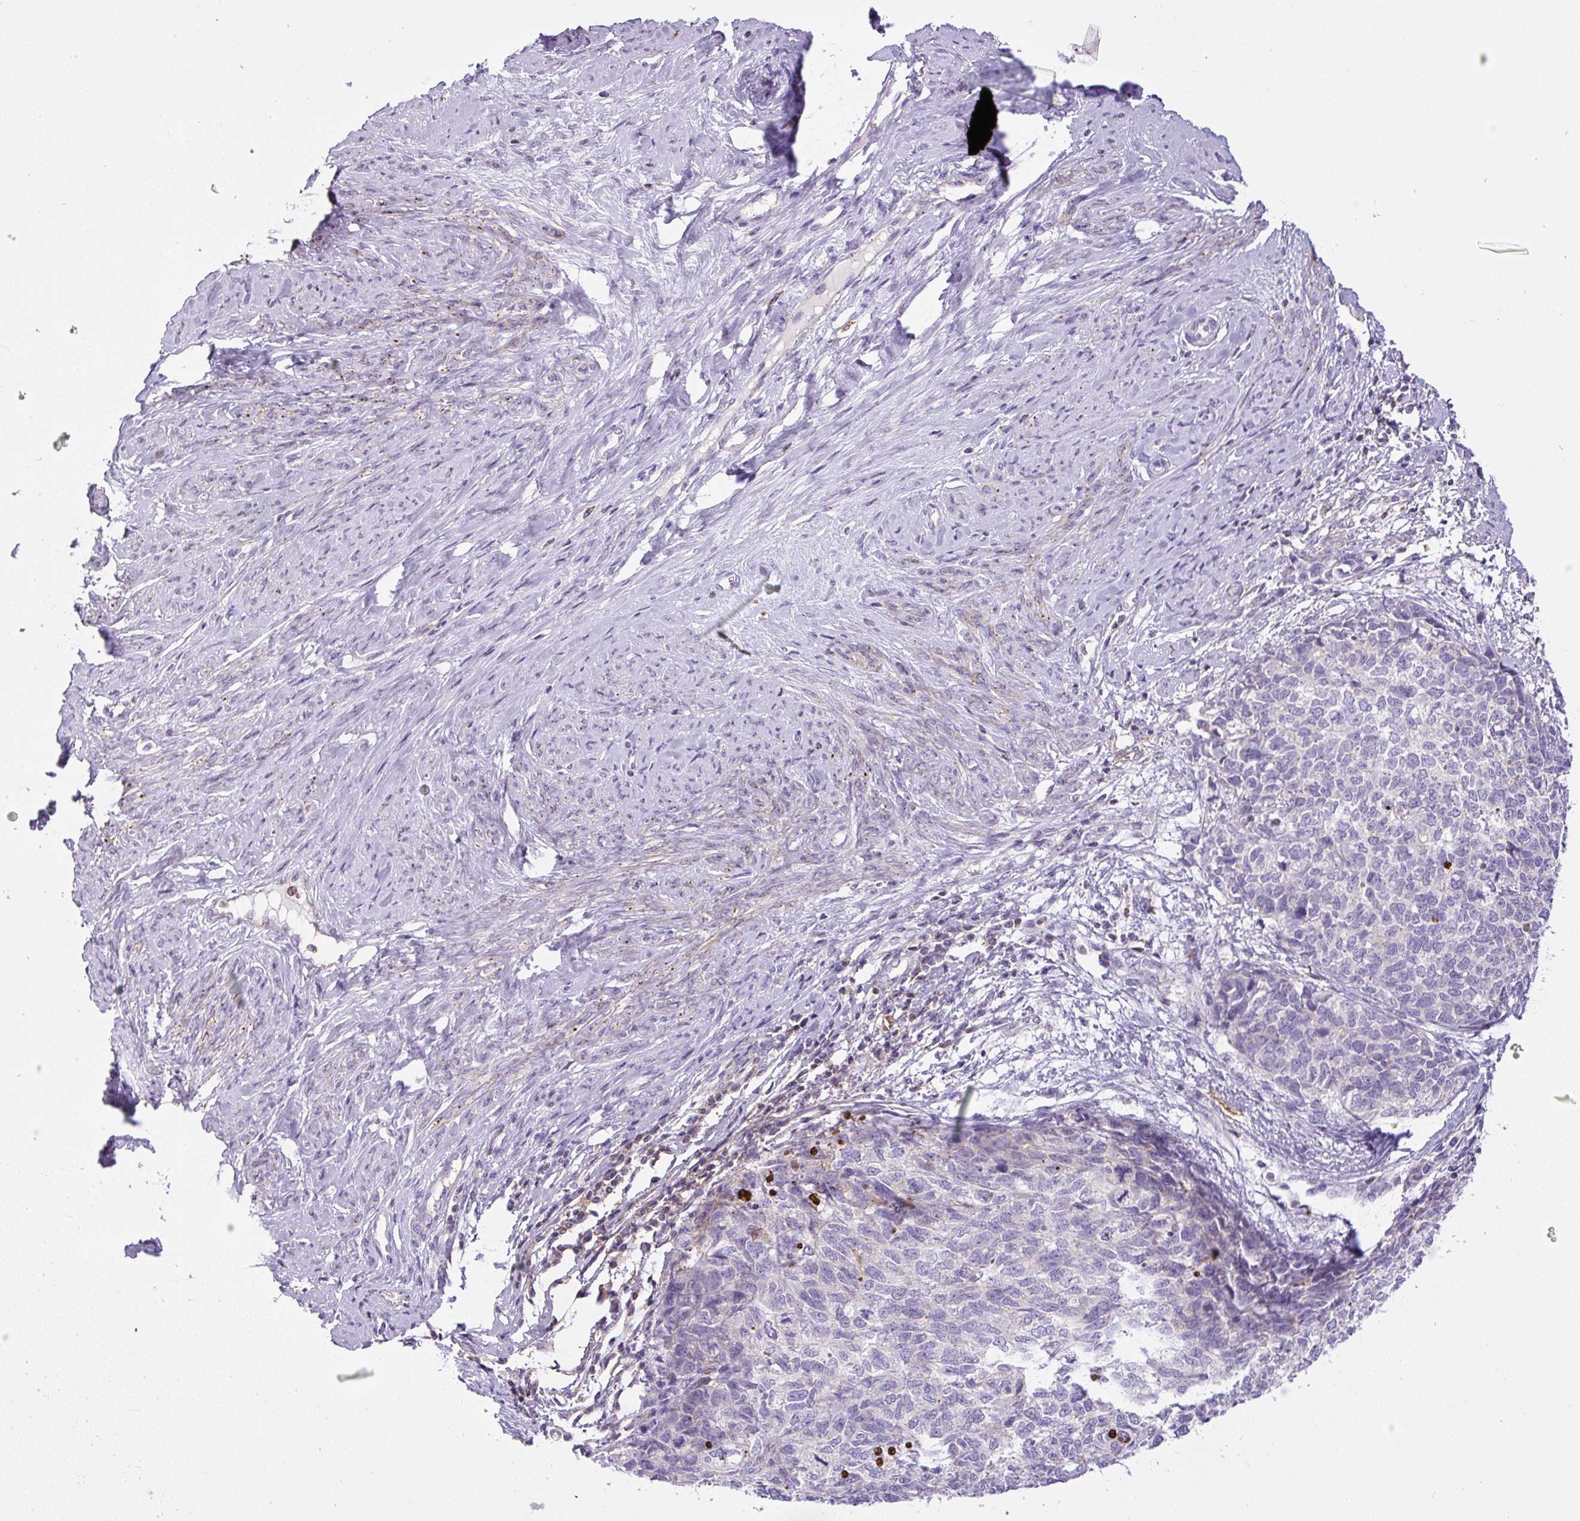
{"staining": {"intensity": "negative", "quantity": "none", "location": "none"}, "tissue": "cervical cancer", "cell_type": "Tumor cells", "image_type": "cancer", "snomed": [{"axis": "morphology", "description": "Squamous cell carcinoma, NOS"}, {"axis": "topography", "description": "Cervix"}], "caption": "Cervical cancer (squamous cell carcinoma) was stained to show a protein in brown. There is no significant expression in tumor cells.", "gene": "PIP5KL1", "patient": {"sex": "female", "age": 63}}